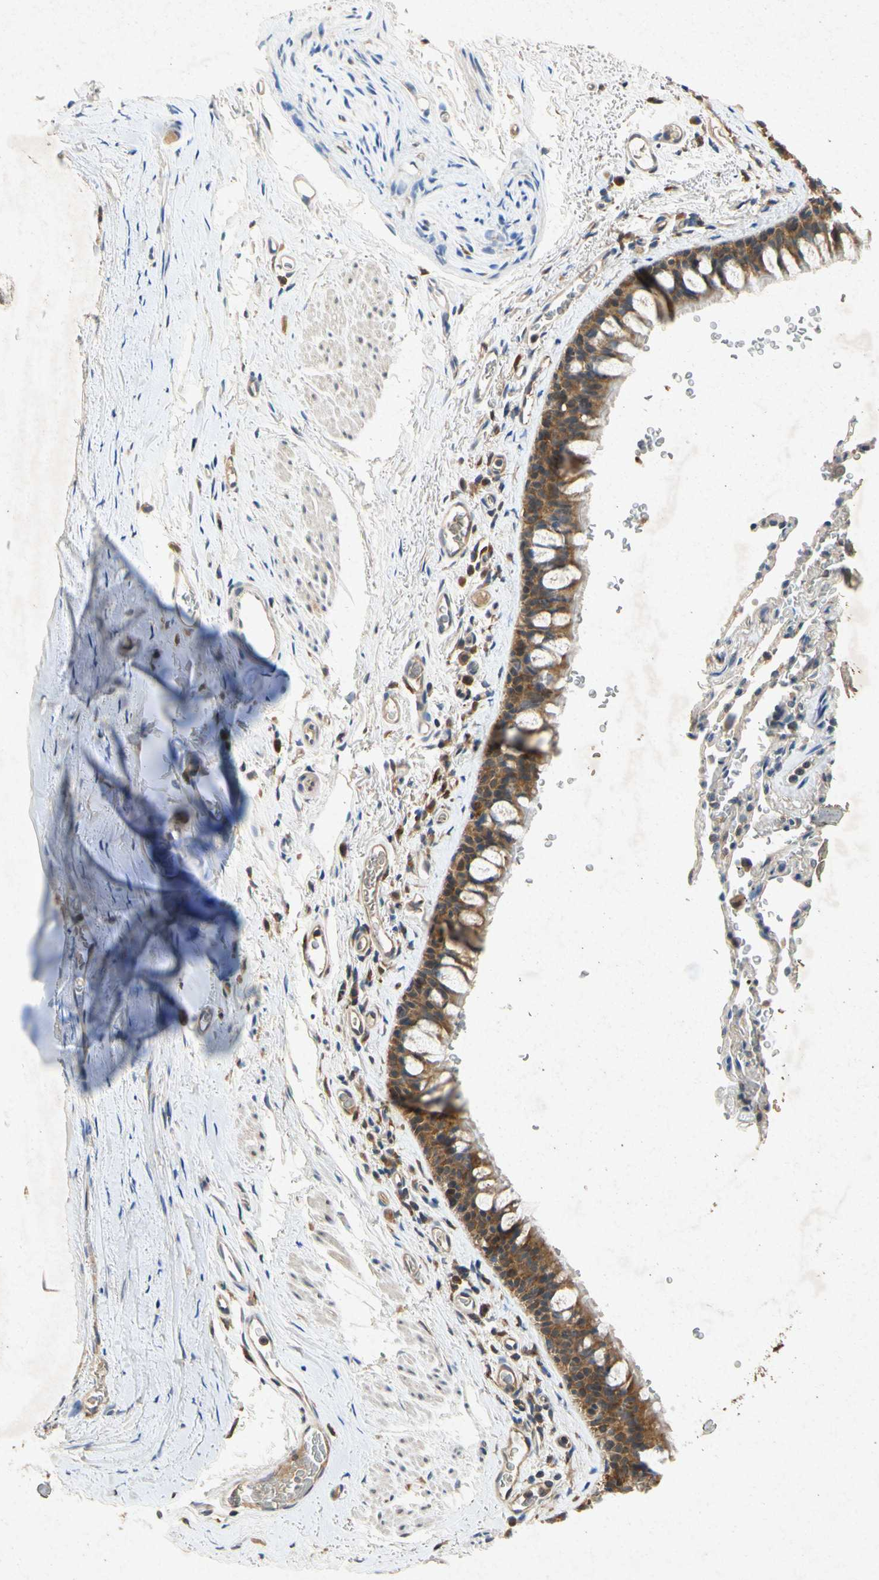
{"staining": {"intensity": "moderate", "quantity": ">75%", "location": "cytoplasmic/membranous"}, "tissue": "bronchus", "cell_type": "Respiratory epithelial cells", "image_type": "normal", "snomed": [{"axis": "morphology", "description": "Normal tissue, NOS"}, {"axis": "morphology", "description": "Malignant melanoma, Metastatic site"}, {"axis": "topography", "description": "Bronchus"}, {"axis": "topography", "description": "Lung"}], "caption": "Protein staining reveals moderate cytoplasmic/membranous positivity in about >75% of respiratory epithelial cells in normal bronchus. The staining was performed using DAB (3,3'-diaminobenzidine), with brown indicating positive protein expression. Nuclei are stained blue with hematoxylin.", "gene": "RPS6KA1", "patient": {"sex": "male", "age": 64}}